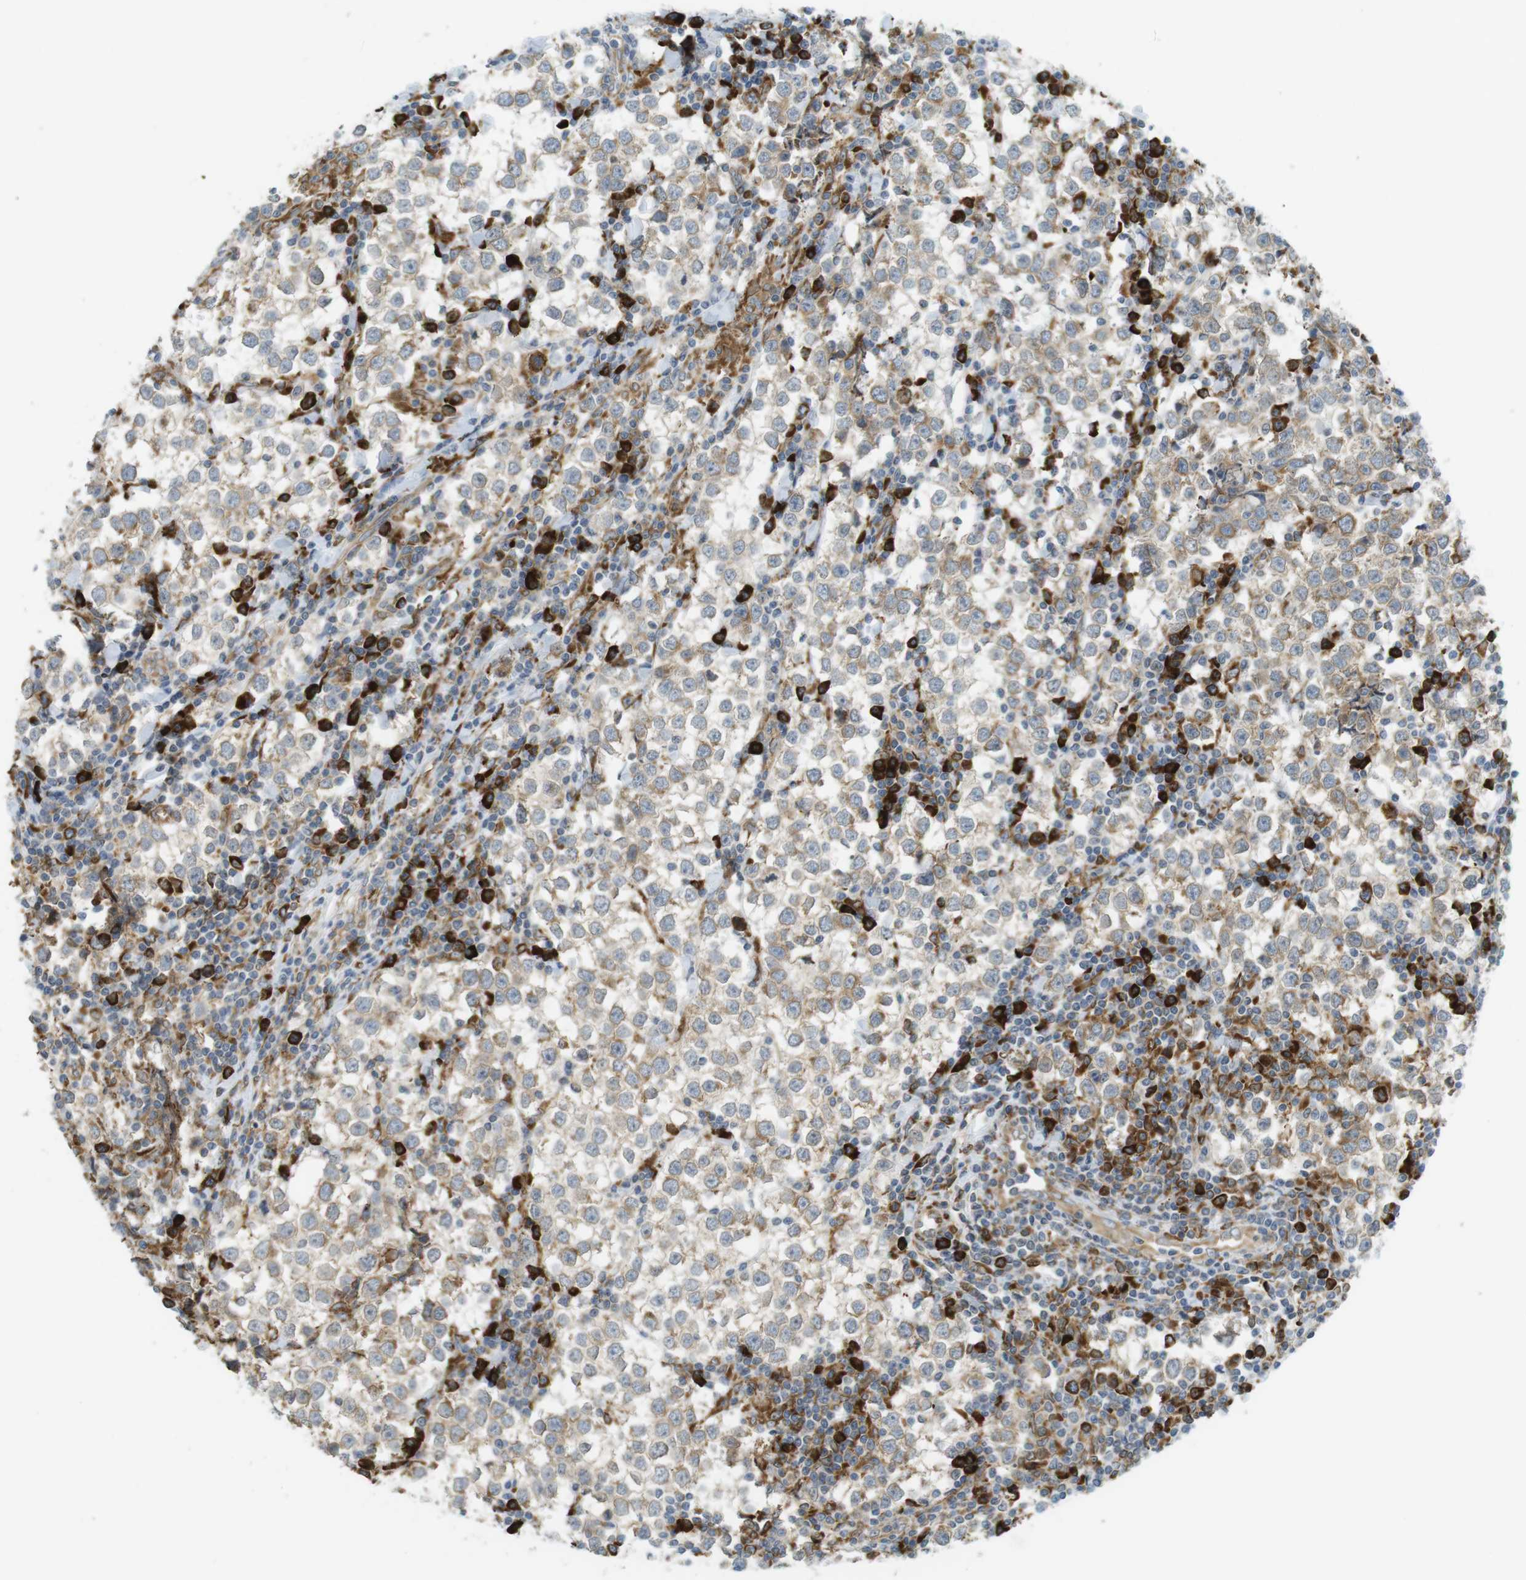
{"staining": {"intensity": "weak", "quantity": "<25%", "location": "cytoplasmic/membranous"}, "tissue": "testis cancer", "cell_type": "Tumor cells", "image_type": "cancer", "snomed": [{"axis": "morphology", "description": "Seminoma, NOS"}, {"axis": "morphology", "description": "Carcinoma, Embryonal, NOS"}, {"axis": "topography", "description": "Testis"}], "caption": "DAB (3,3'-diaminobenzidine) immunohistochemical staining of embryonal carcinoma (testis) demonstrates no significant expression in tumor cells. (DAB (3,3'-diaminobenzidine) IHC with hematoxylin counter stain).", "gene": "MBOAT2", "patient": {"sex": "male", "age": 36}}